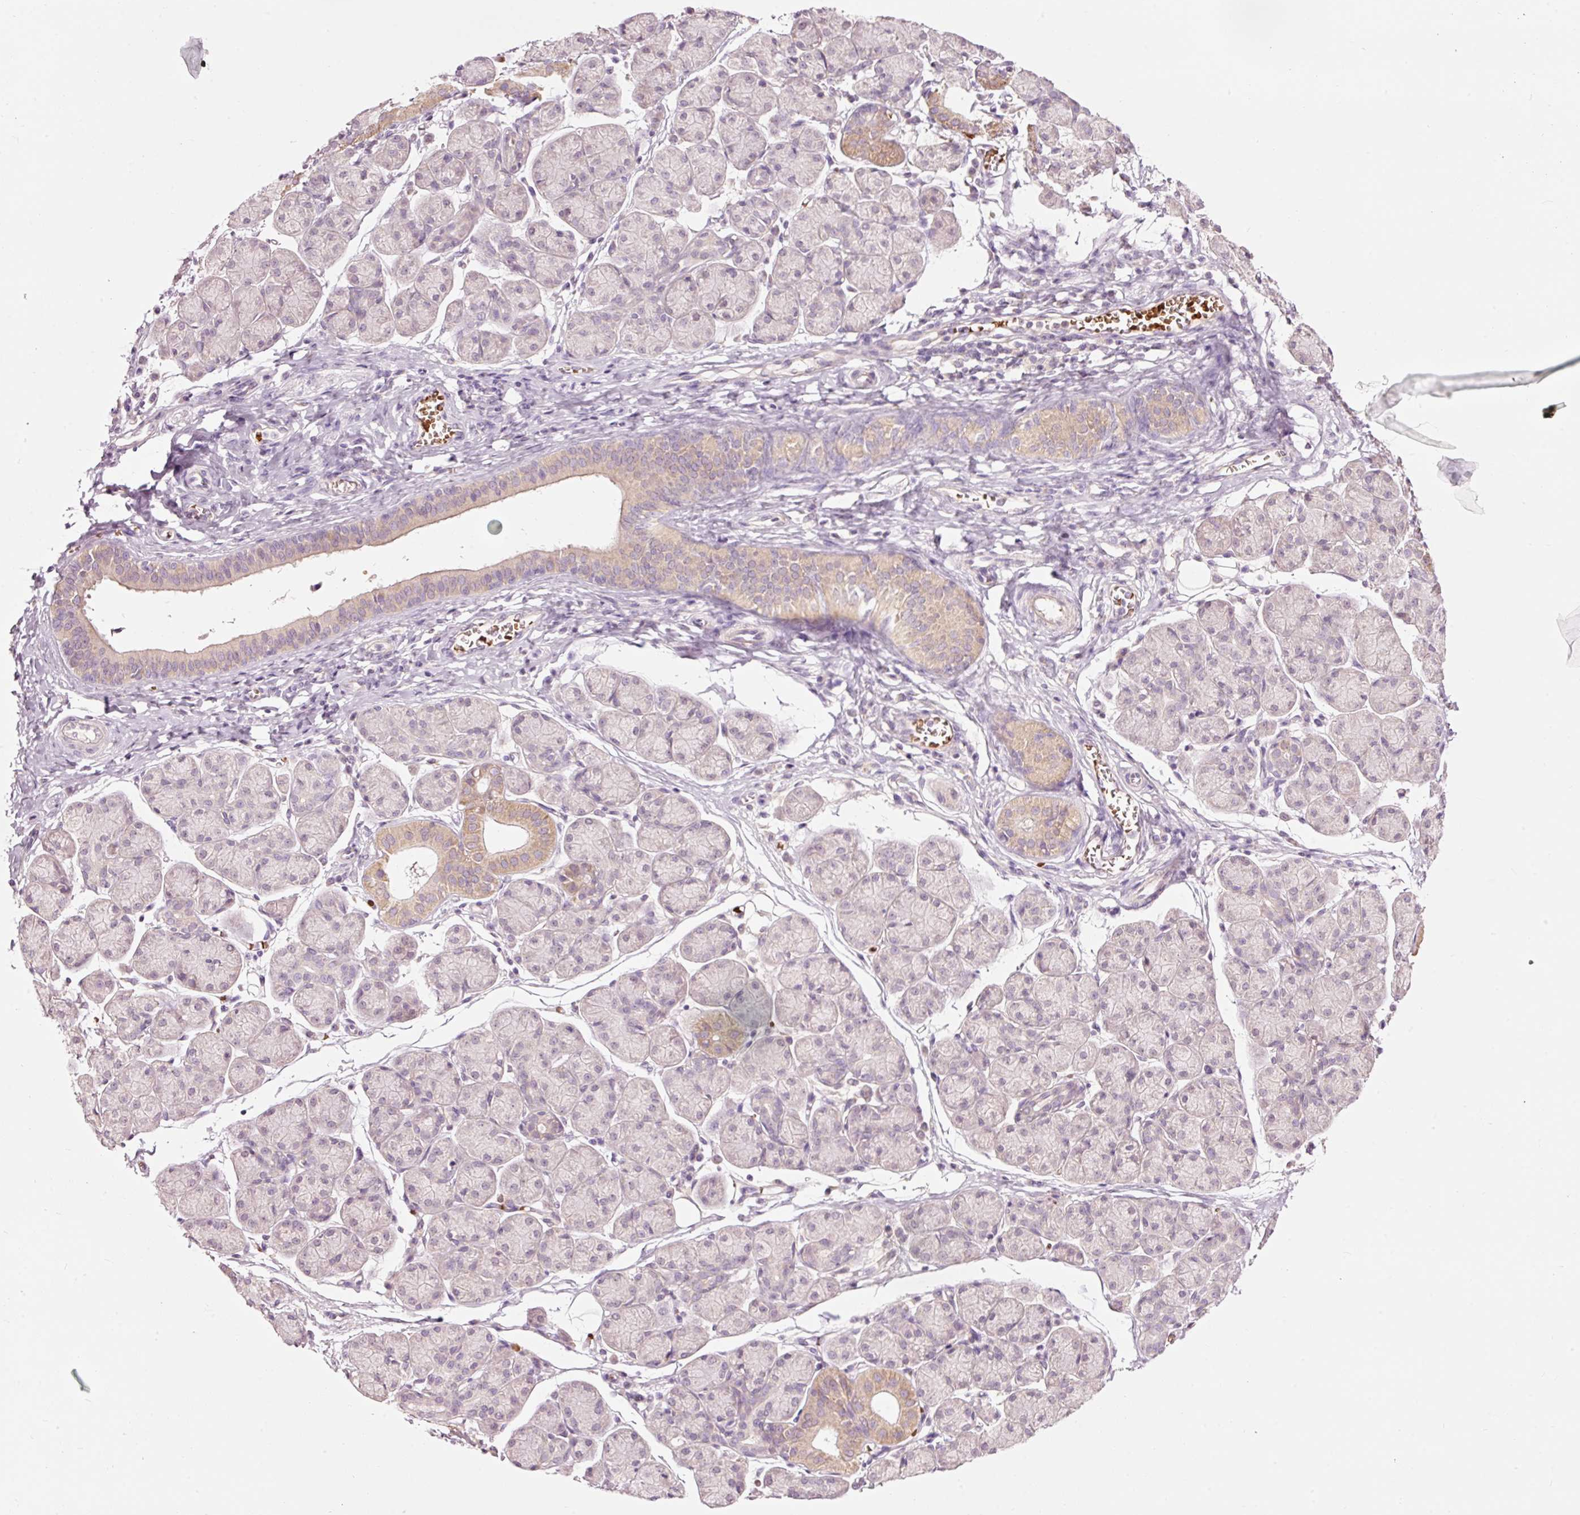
{"staining": {"intensity": "moderate", "quantity": "<25%", "location": "cytoplasmic/membranous"}, "tissue": "salivary gland", "cell_type": "Glandular cells", "image_type": "normal", "snomed": [{"axis": "morphology", "description": "Normal tissue, NOS"}, {"axis": "morphology", "description": "Inflammation, NOS"}, {"axis": "topography", "description": "Lymph node"}, {"axis": "topography", "description": "Salivary gland"}], "caption": "Benign salivary gland reveals moderate cytoplasmic/membranous staining in about <25% of glandular cells, visualized by immunohistochemistry.", "gene": "LDHAL6B", "patient": {"sex": "male", "age": 3}}